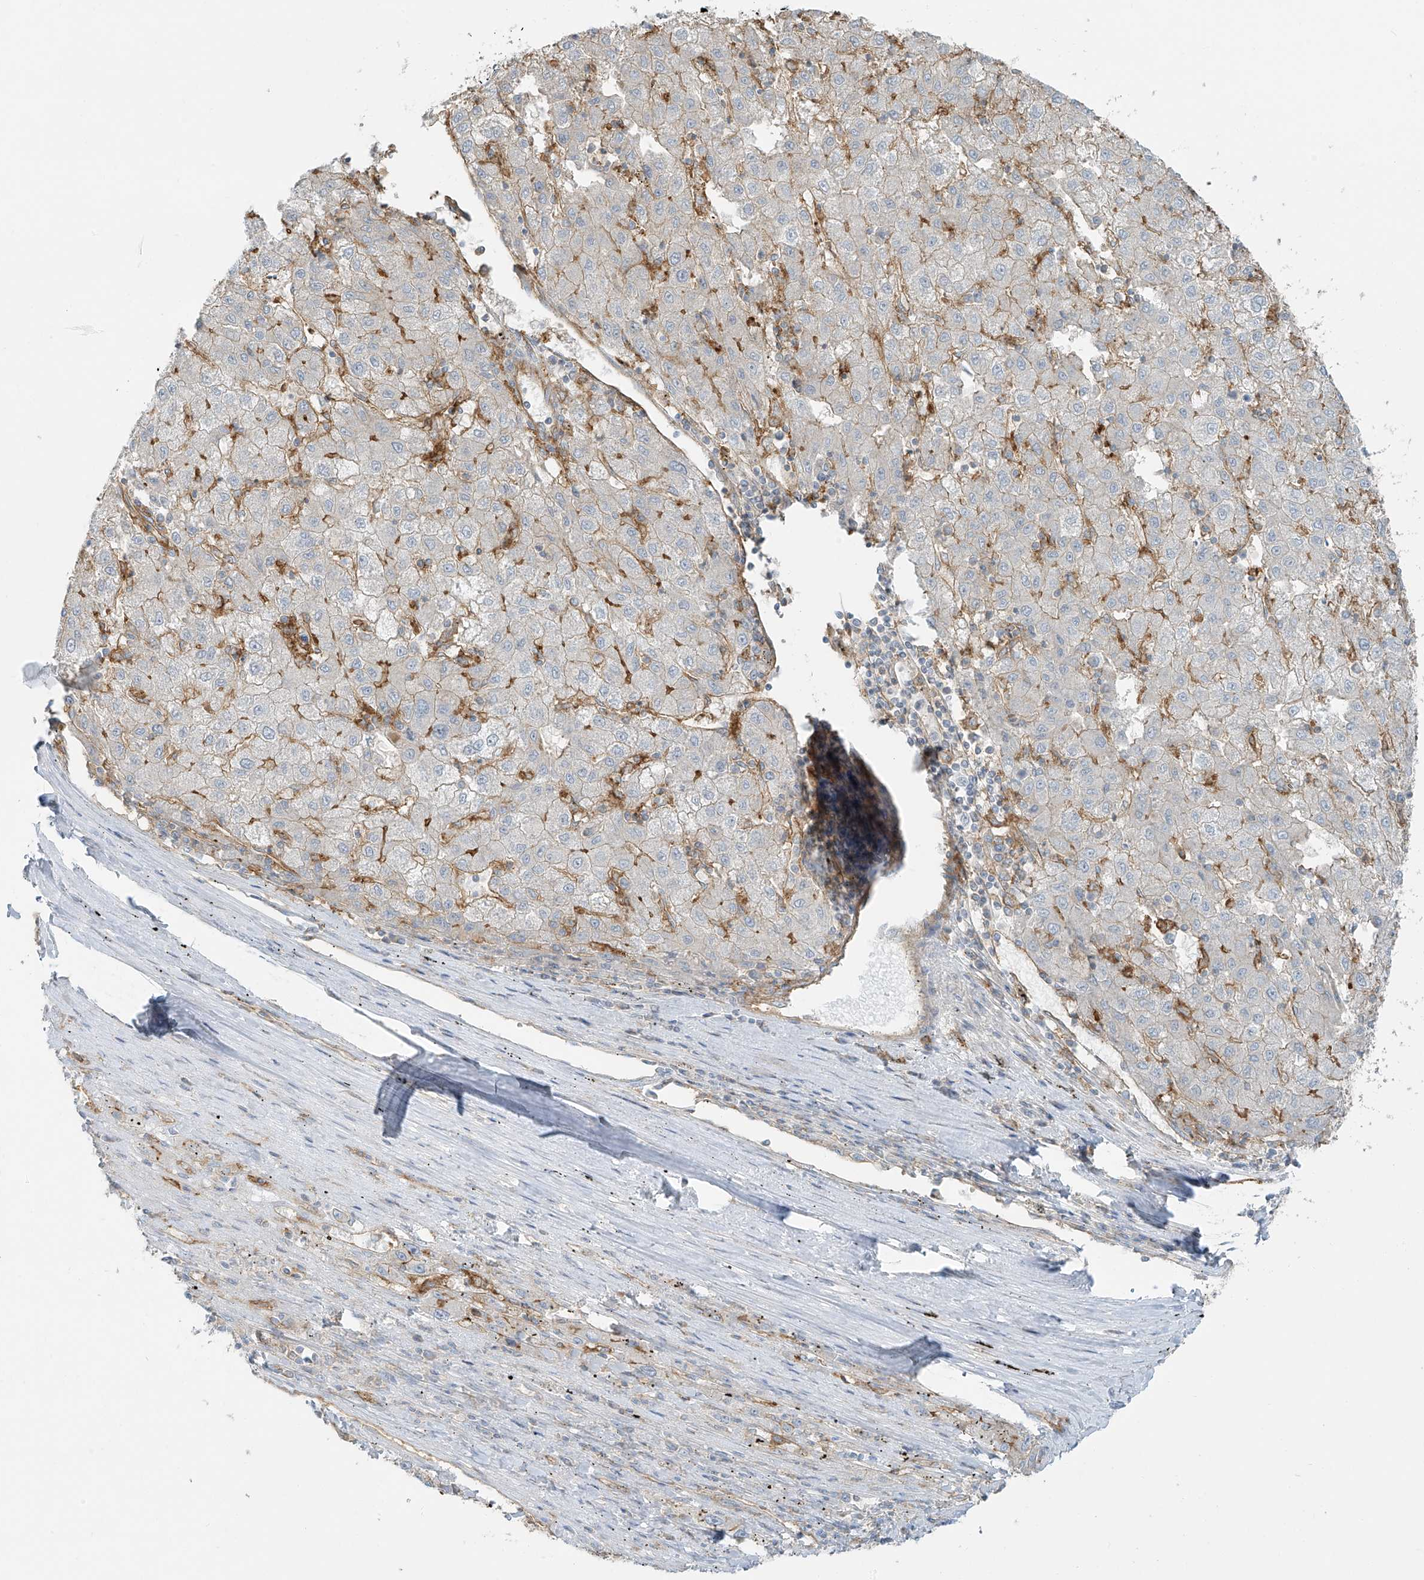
{"staining": {"intensity": "moderate", "quantity": "<25%", "location": "cytoplasmic/membranous"}, "tissue": "liver cancer", "cell_type": "Tumor cells", "image_type": "cancer", "snomed": [{"axis": "morphology", "description": "Carcinoma, Hepatocellular, NOS"}, {"axis": "topography", "description": "Liver"}], "caption": "Immunohistochemical staining of human liver hepatocellular carcinoma reveals low levels of moderate cytoplasmic/membranous positivity in about <25% of tumor cells.", "gene": "VAMP5", "patient": {"sex": "male", "age": 72}}